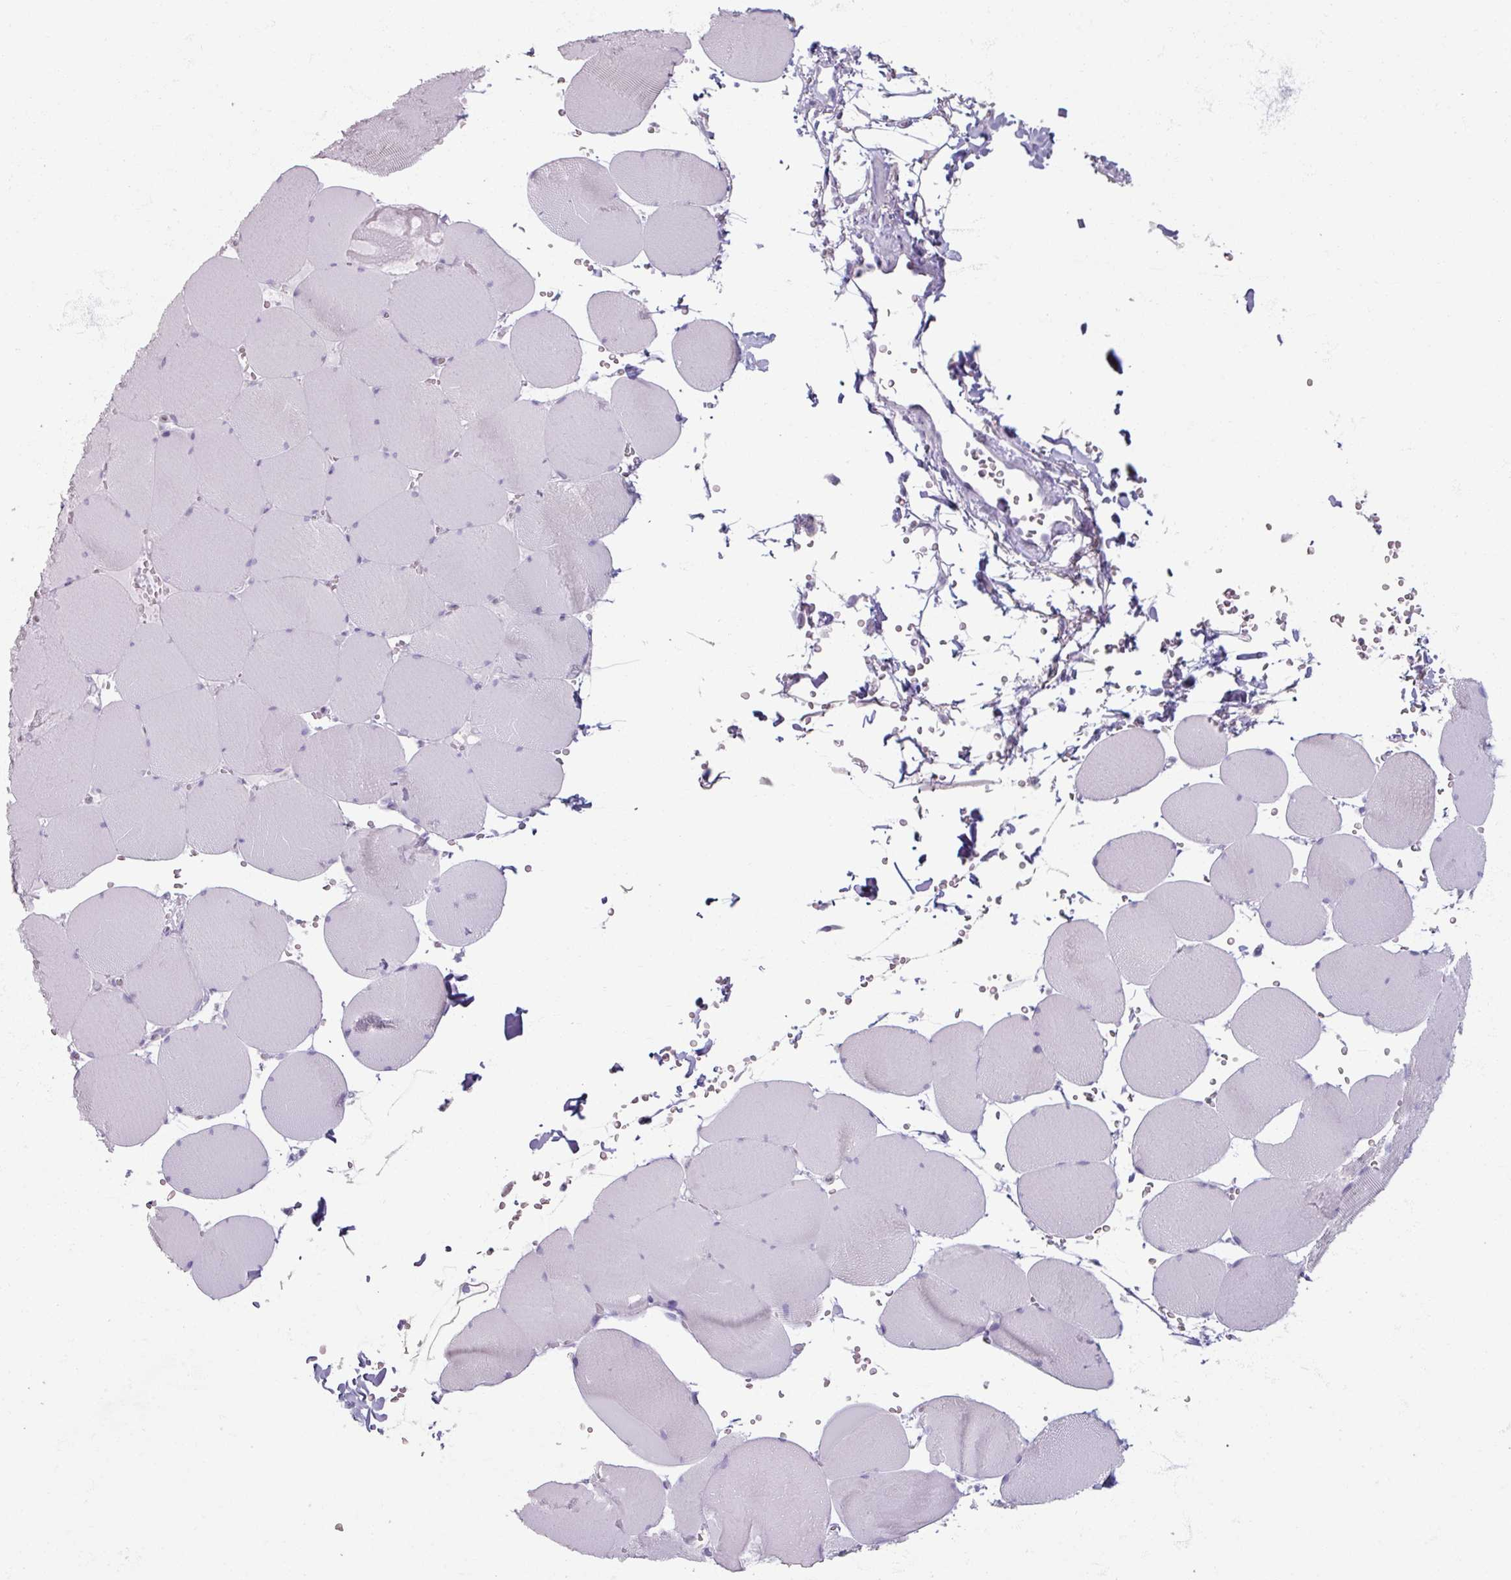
{"staining": {"intensity": "negative", "quantity": "none", "location": "none"}, "tissue": "skeletal muscle", "cell_type": "Myocytes", "image_type": "normal", "snomed": [{"axis": "morphology", "description": "Normal tissue, NOS"}, {"axis": "topography", "description": "Skeletal muscle"}, {"axis": "topography", "description": "Head-Neck"}], "caption": "A high-resolution photomicrograph shows IHC staining of unremarkable skeletal muscle, which shows no significant positivity in myocytes. The staining is performed using DAB (3,3'-diaminobenzidine) brown chromogen with nuclei counter-stained in using hematoxylin.", "gene": "PTPRC", "patient": {"sex": "male", "age": 66}}